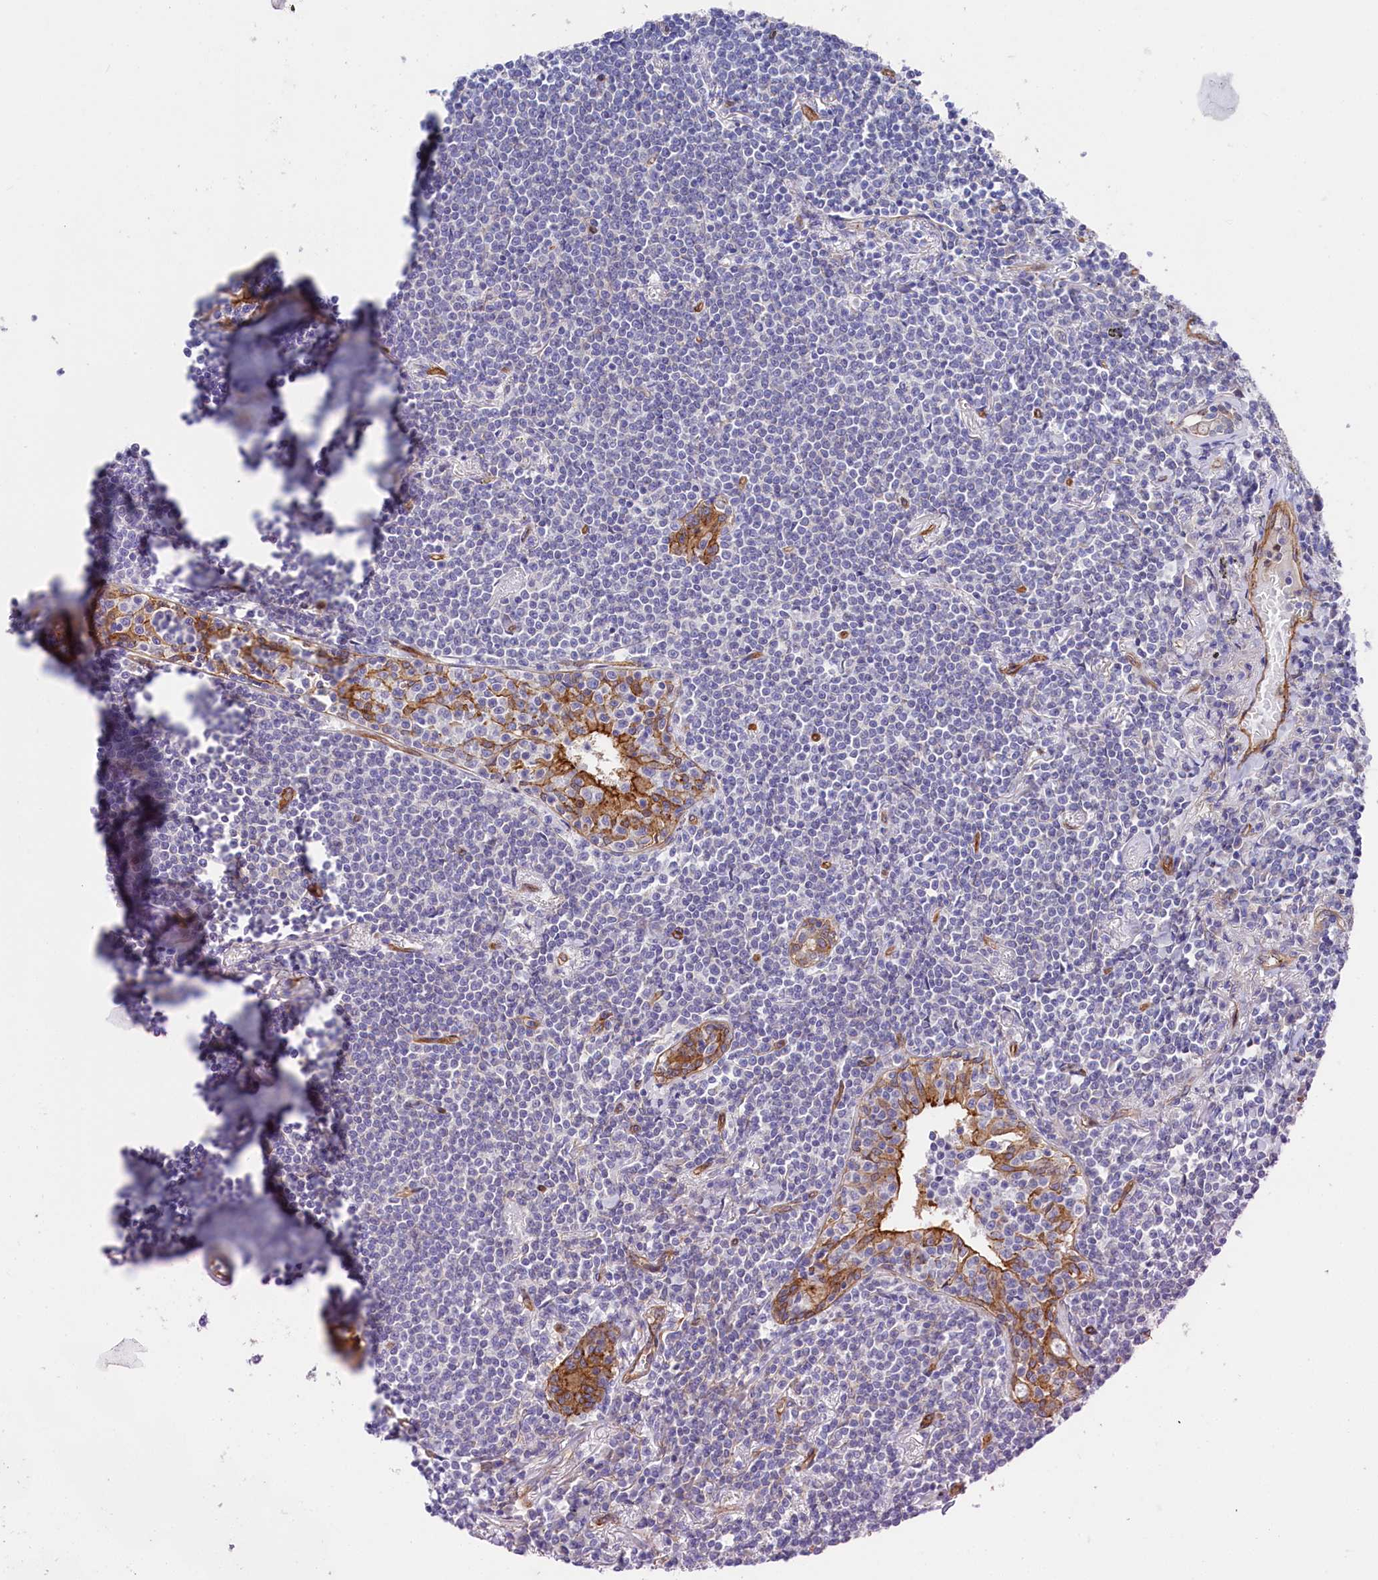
{"staining": {"intensity": "negative", "quantity": "none", "location": "none"}, "tissue": "lymphoma", "cell_type": "Tumor cells", "image_type": "cancer", "snomed": [{"axis": "morphology", "description": "Malignant lymphoma, non-Hodgkin's type, Low grade"}, {"axis": "topography", "description": "Lung"}], "caption": "This is an immunohistochemistry (IHC) micrograph of human low-grade malignant lymphoma, non-Hodgkin's type. There is no positivity in tumor cells.", "gene": "TNKS1BP1", "patient": {"sex": "female", "age": 71}}